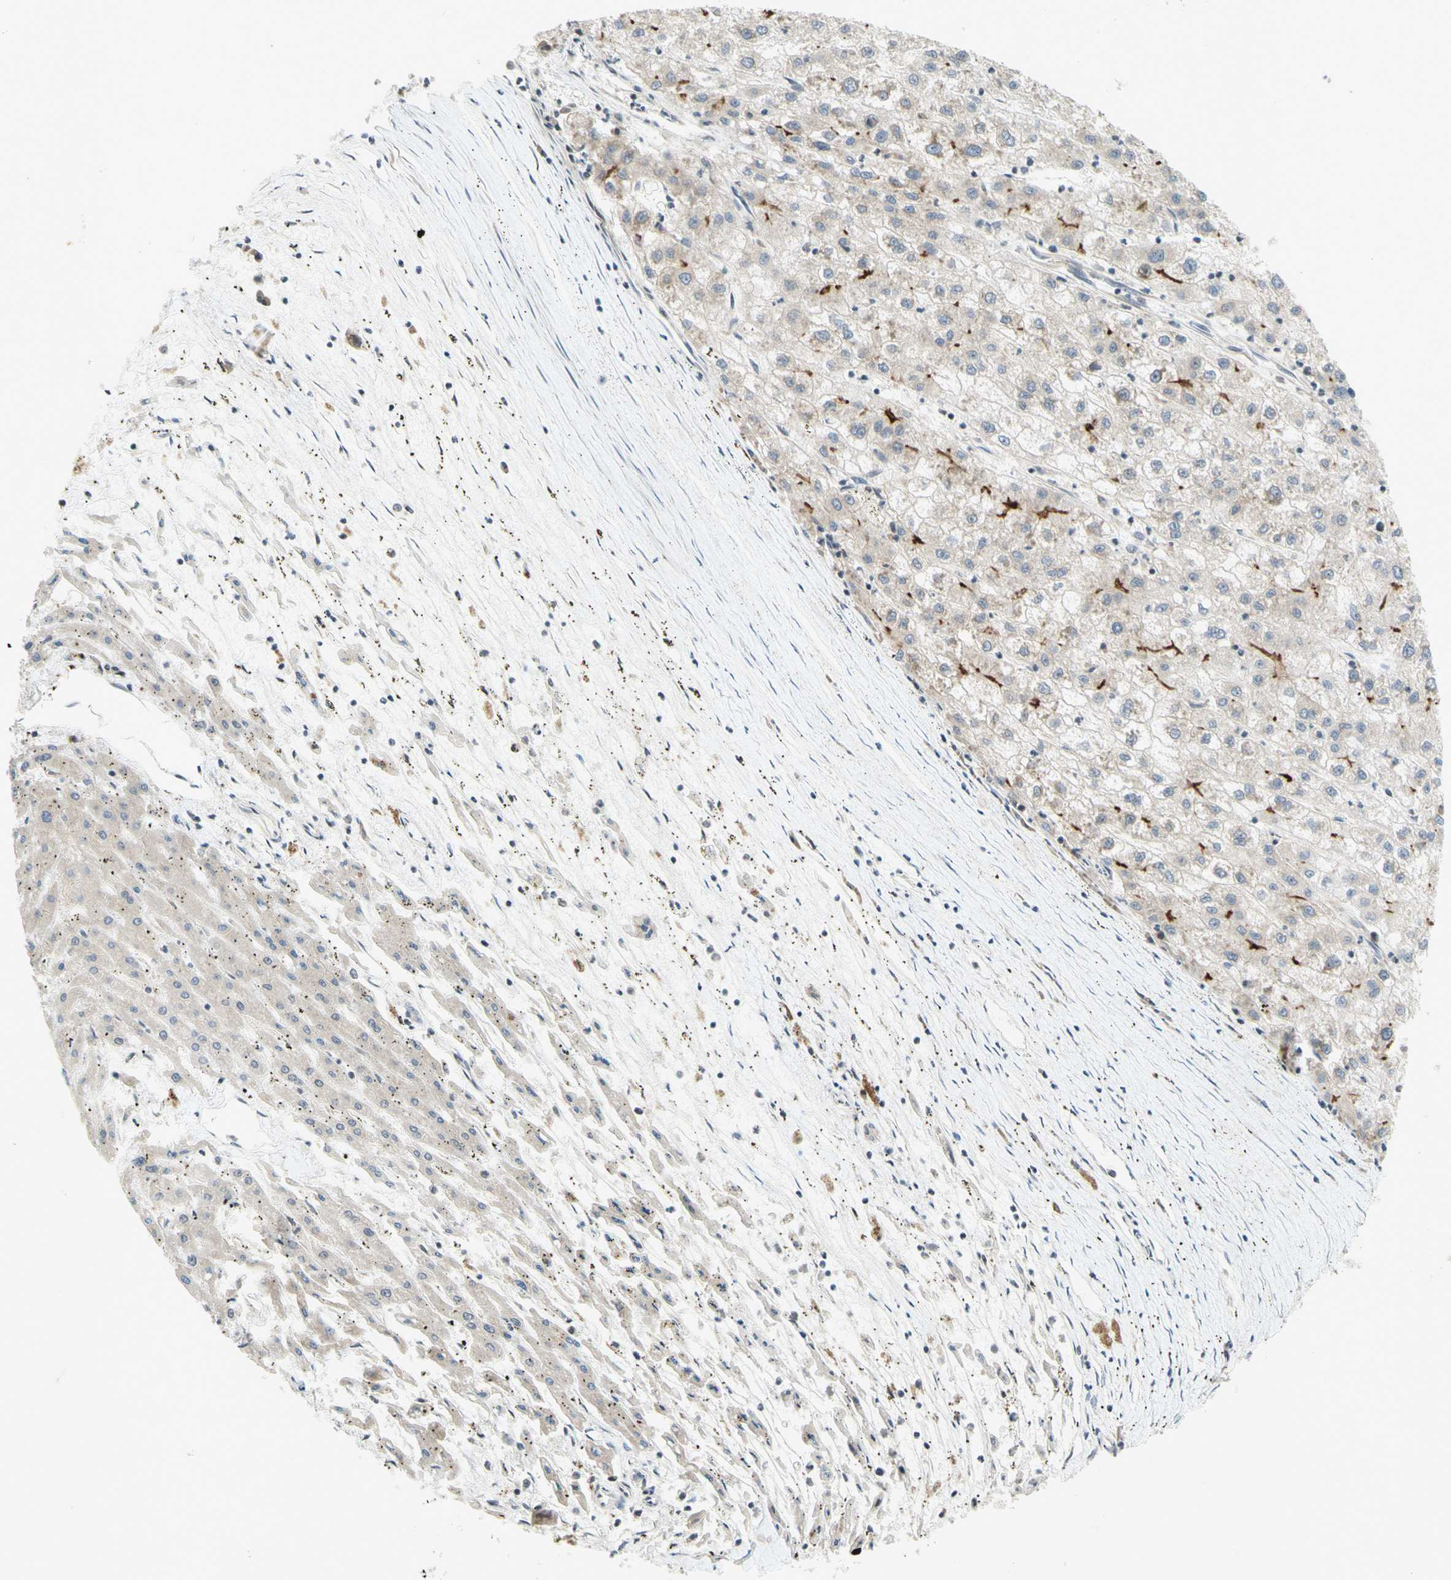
{"staining": {"intensity": "weak", "quantity": "25%-75%", "location": "cytoplasmic/membranous"}, "tissue": "liver cancer", "cell_type": "Tumor cells", "image_type": "cancer", "snomed": [{"axis": "morphology", "description": "Carcinoma, Hepatocellular, NOS"}, {"axis": "topography", "description": "Liver"}], "caption": "Weak cytoplasmic/membranous protein staining is seen in approximately 25%-75% of tumor cells in liver hepatocellular carcinoma.", "gene": "ETF1", "patient": {"sex": "male", "age": 72}}